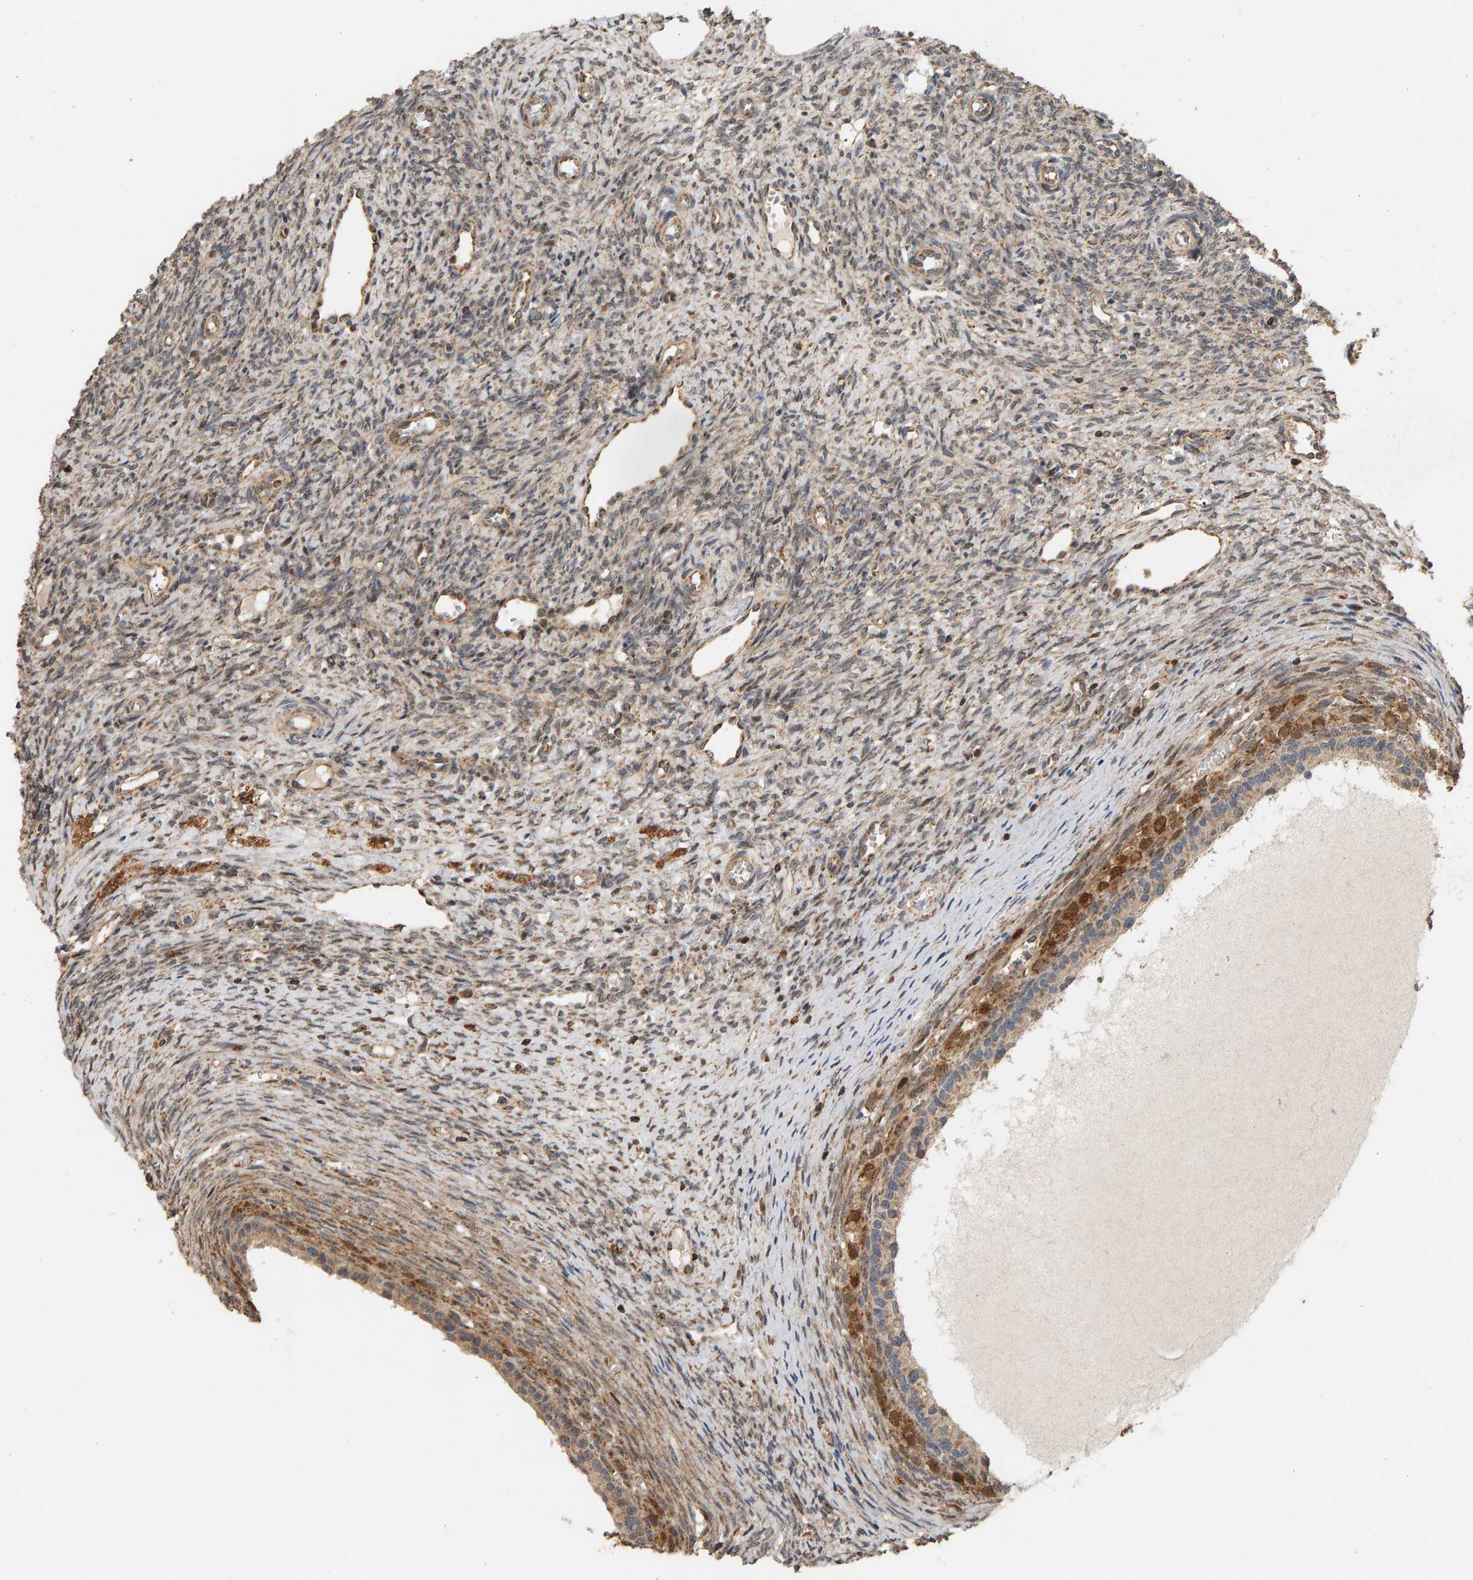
{"staining": {"intensity": "moderate", "quantity": ">75%", "location": "cytoplasmic/membranous"}, "tissue": "ovary", "cell_type": "Follicle cells", "image_type": "normal", "snomed": [{"axis": "morphology", "description": "Normal tissue, NOS"}, {"axis": "topography", "description": "Ovary"}], "caption": "Protein analysis of normal ovary shows moderate cytoplasmic/membranous staining in approximately >75% of follicle cells. Nuclei are stained in blue.", "gene": "GSTK1", "patient": {"sex": "female", "age": 41}}